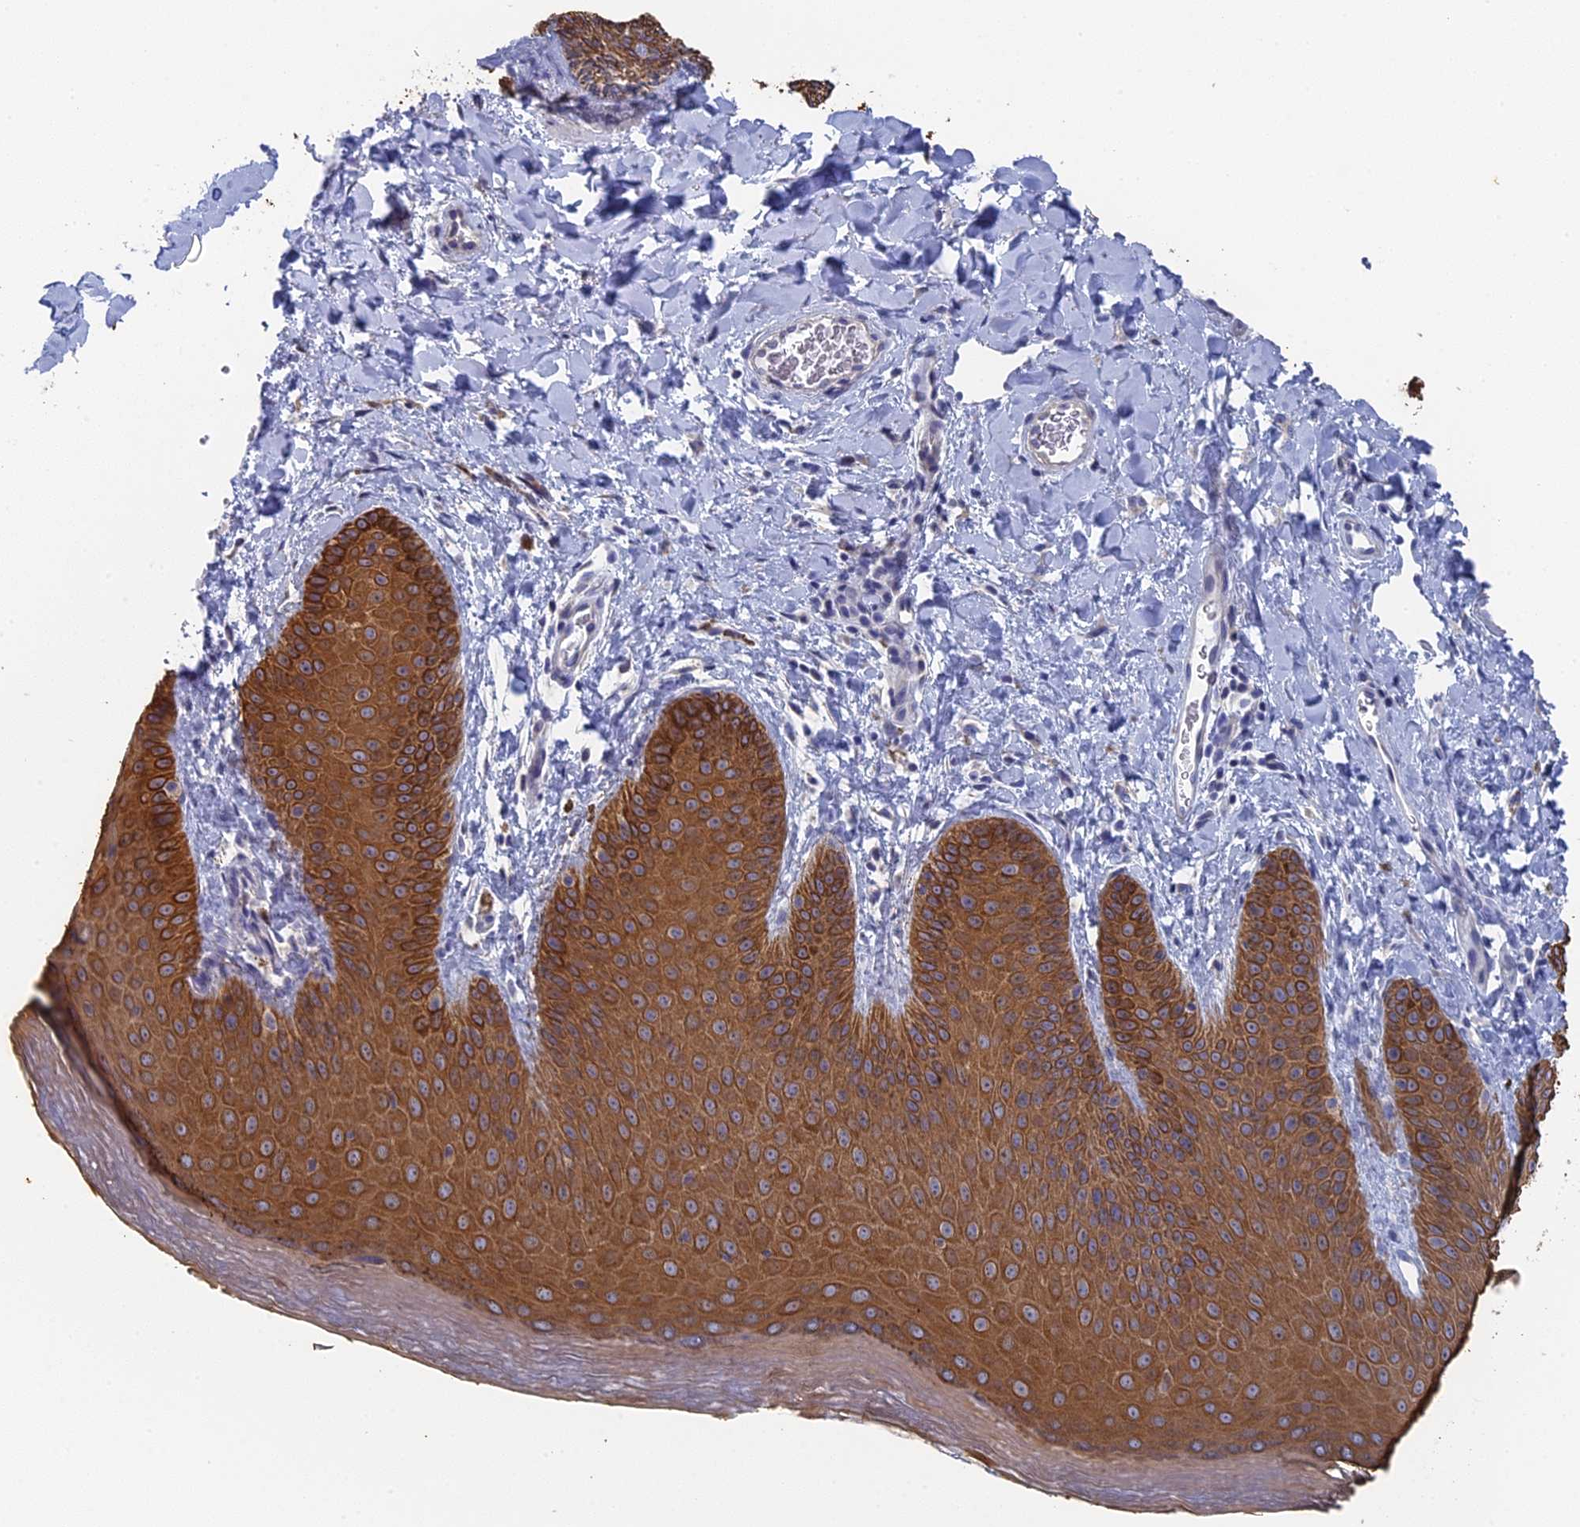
{"staining": {"intensity": "strong", "quantity": ">75%", "location": "cytoplasmic/membranous"}, "tissue": "skin", "cell_type": "Epidermal cells", "image_type": "normal", "snomed": [{"axis": "morphology", "description": "Normal tissue, NOS"}, {"axis": "morphology", "description": "Neoplasm, malignant, NOS"}, {"axis": "topography", "description": "Anal"}], "caption": "A brown stain shows strong cytoplasmic/membranous staining of a protein in epidermal cells of benign human skin.", "gene": "SRFBP1", "patient": {"sex": "male", "age": 47}}